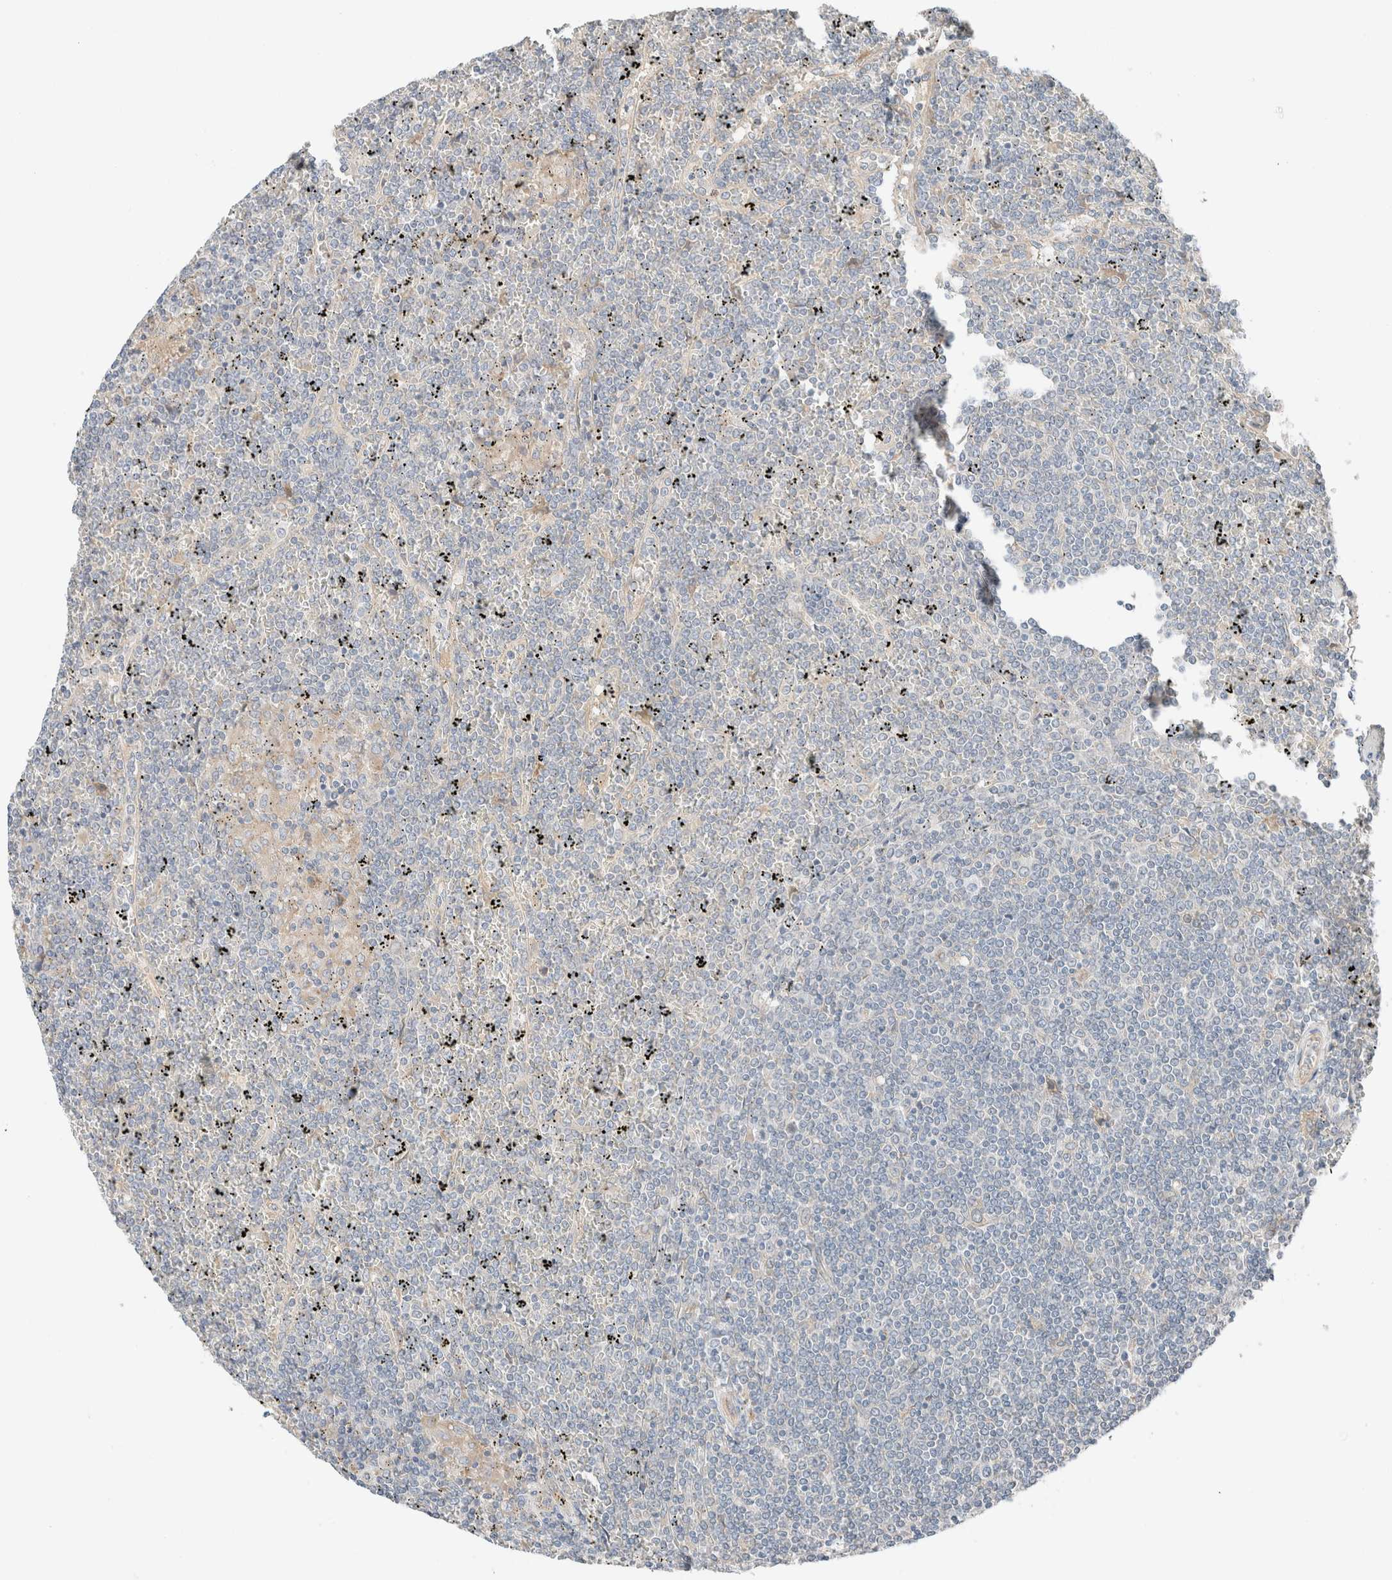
{"staining": {"intensity": "negative", "quantity": "none", "location": "none"}, "tissue": "lymphoma", "cell_type": "Tumor cells", "image_type": "cancer", "snomed": [{"axis": "morphology", "description": "Malignant lymphoma, non-Hodgkin's type, Low grade"}, {"axis": "topography", "description": "Spleen"}], "caption": "IHC histopathology image of neoplastic tissue: human lymphoma stained with DAB (3,3'-diaminobenzidine) exhibits no significant protein positivity in tumor cells.", "gene": "PCM1", "patient": {"sex": "female", "age": 19}}